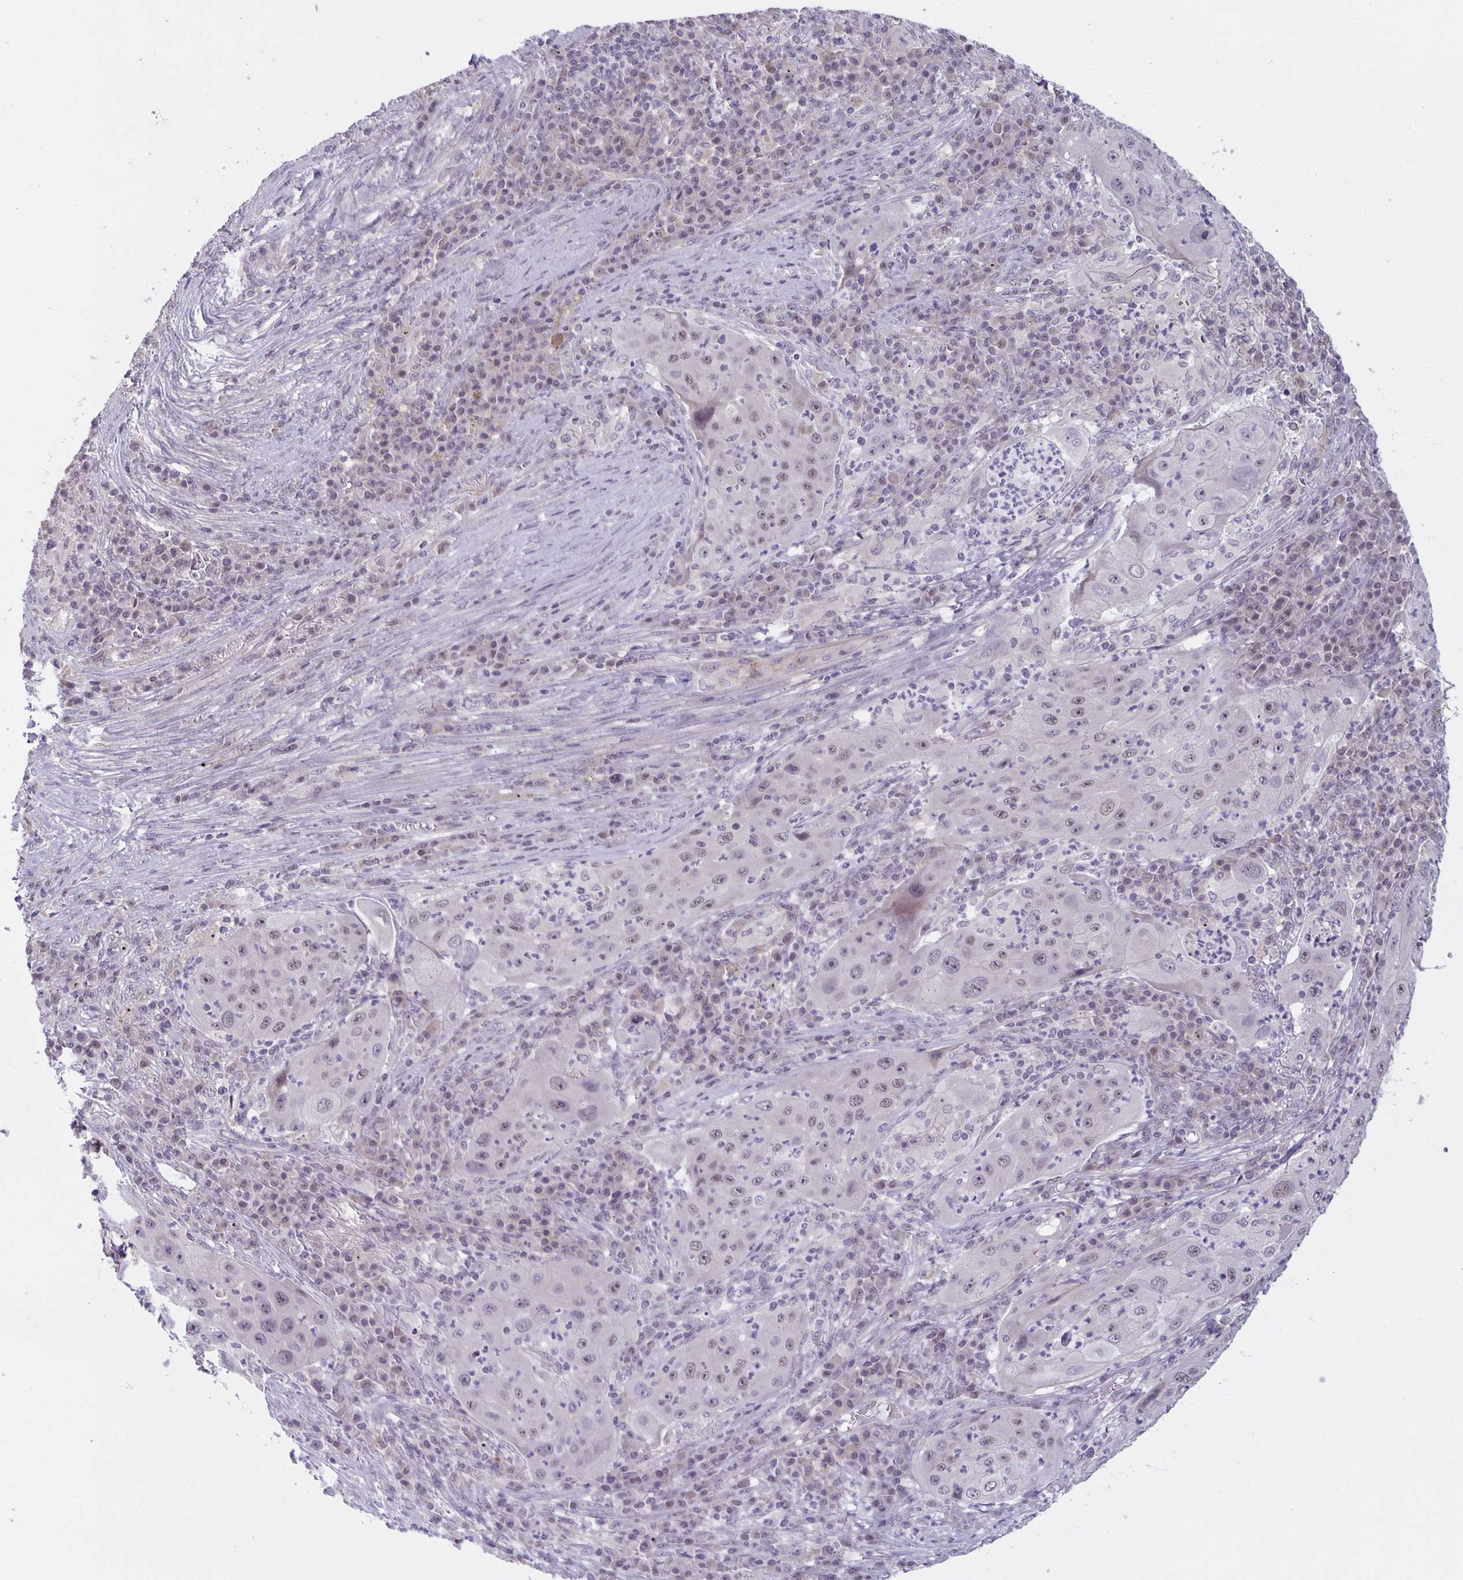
{"staining": {"intensity": "negative", "quantity": "none", "location": "none"}, "tissue": "lung cancer", "cell_type": "Tumor cells", "image_type": "cancer", "snomed": [{"axis": "morphology", "description": "Squamous cell carcinoma, NOS"}, {"axis": "topography", "description": "Lung"}], "caption": "DAB immunohistochemical staining of human lung cancer (squamous cell carcinoma) exhibits no significant positivity in tumor cells.", "gene": "ARVCF", "patient": {"sex": "female", "age": 59}}